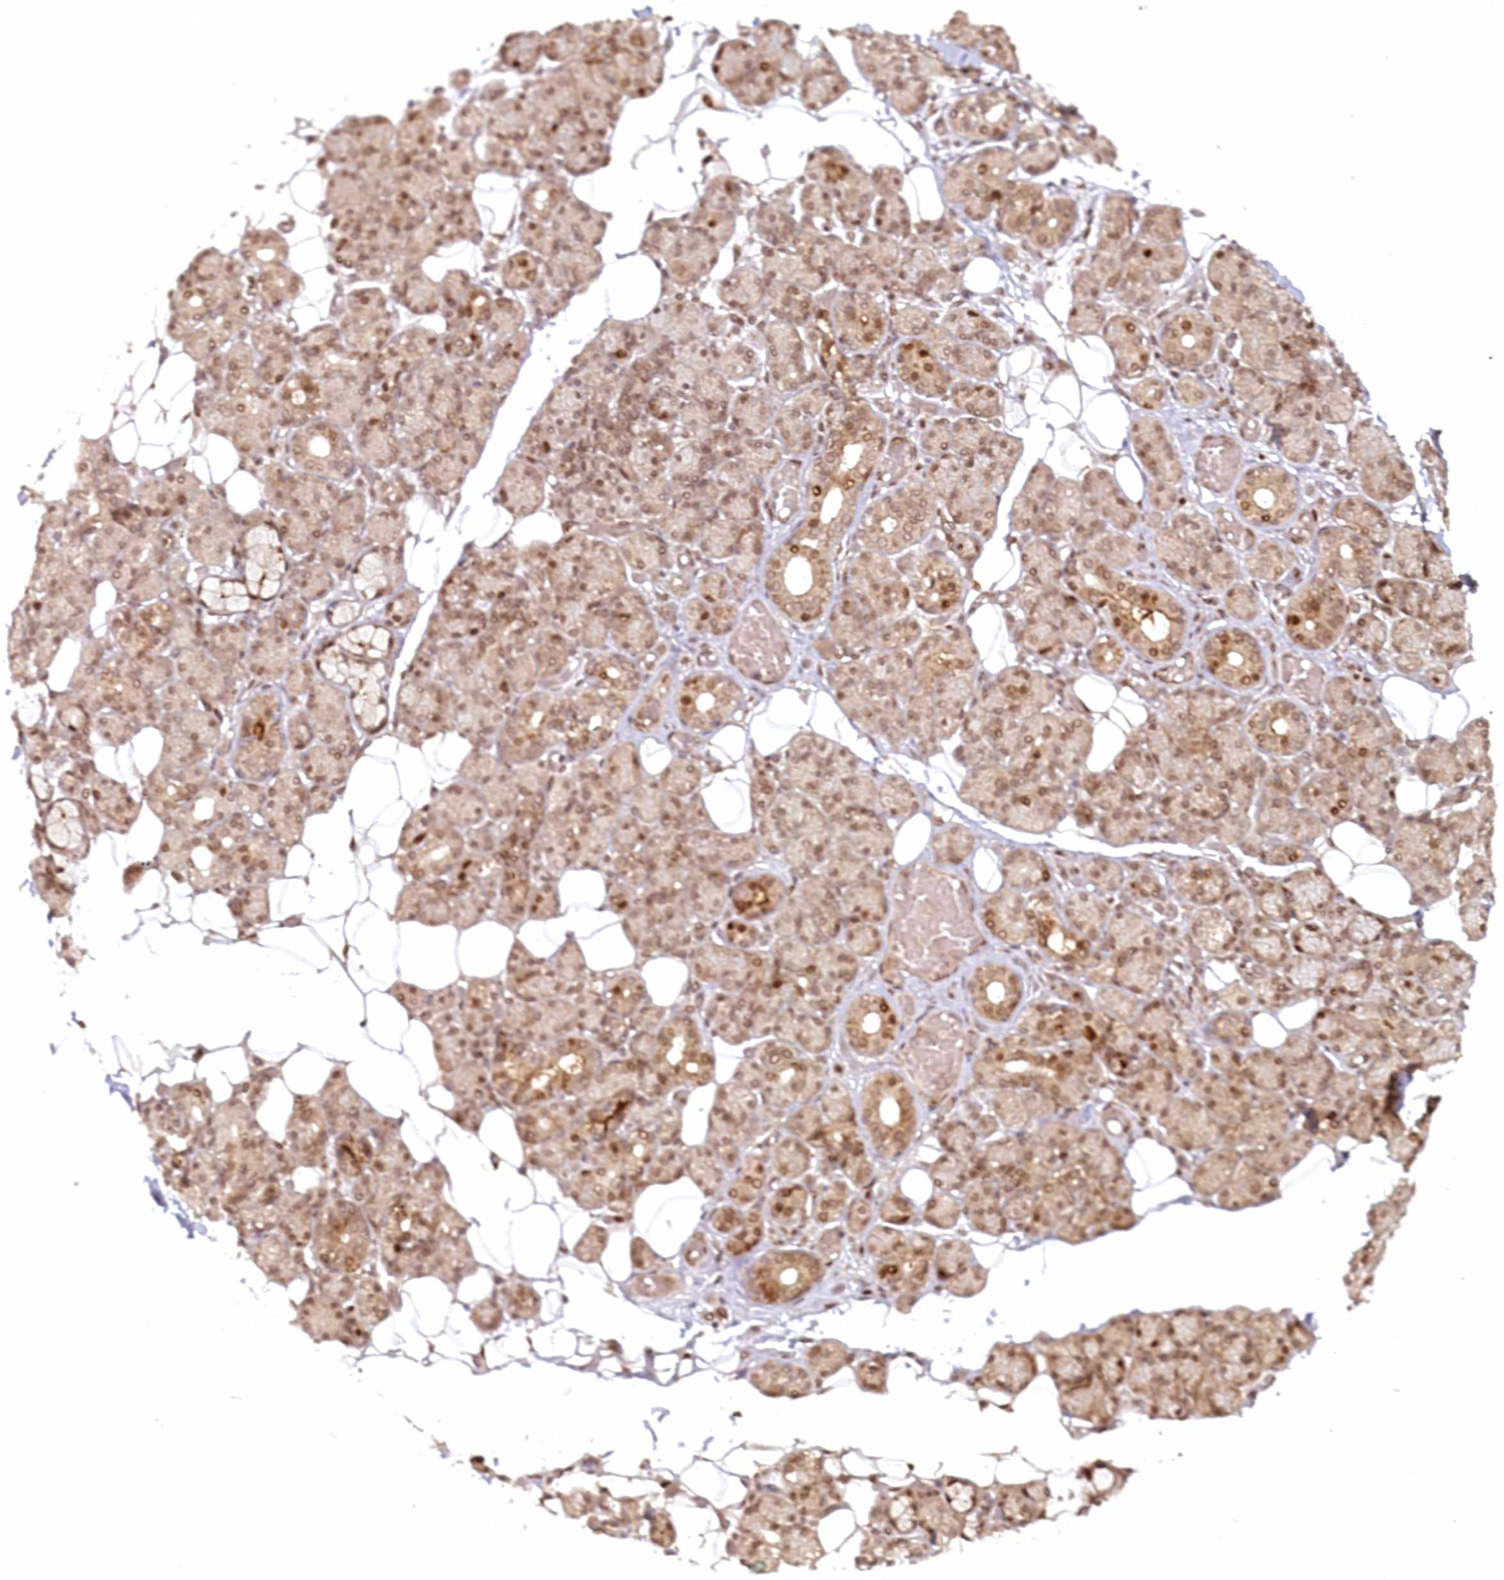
{"staining": {"intensity": "moderate", "quantity": ">75%", "location": "cytoplasmic/membranous,nuclear"}, "tissue": "salivary gland", "cell_type": "Glandular cells", "image_type": "normal", "snomed": [{"axis": "morphology", "description": "Normal tissue, NOS"}, {"axis": "topography", "description": "Salivary gland"}], "caption": "High-magnification brightfield microscopy of normal salivary gland stained with DAB (3,3'-diaminobenzidine) (brown) and counterstained with hematoxylin (blue). glandular cells exhibit moderate cytoplasmic/membranous,nuclear positivity is seen in approximately>75% of cells. (Brightfield microscopy of DAB IHC at high magnification).", "gene": "TOGARAM2", "patient": {"sex": "male", "age": 63}}